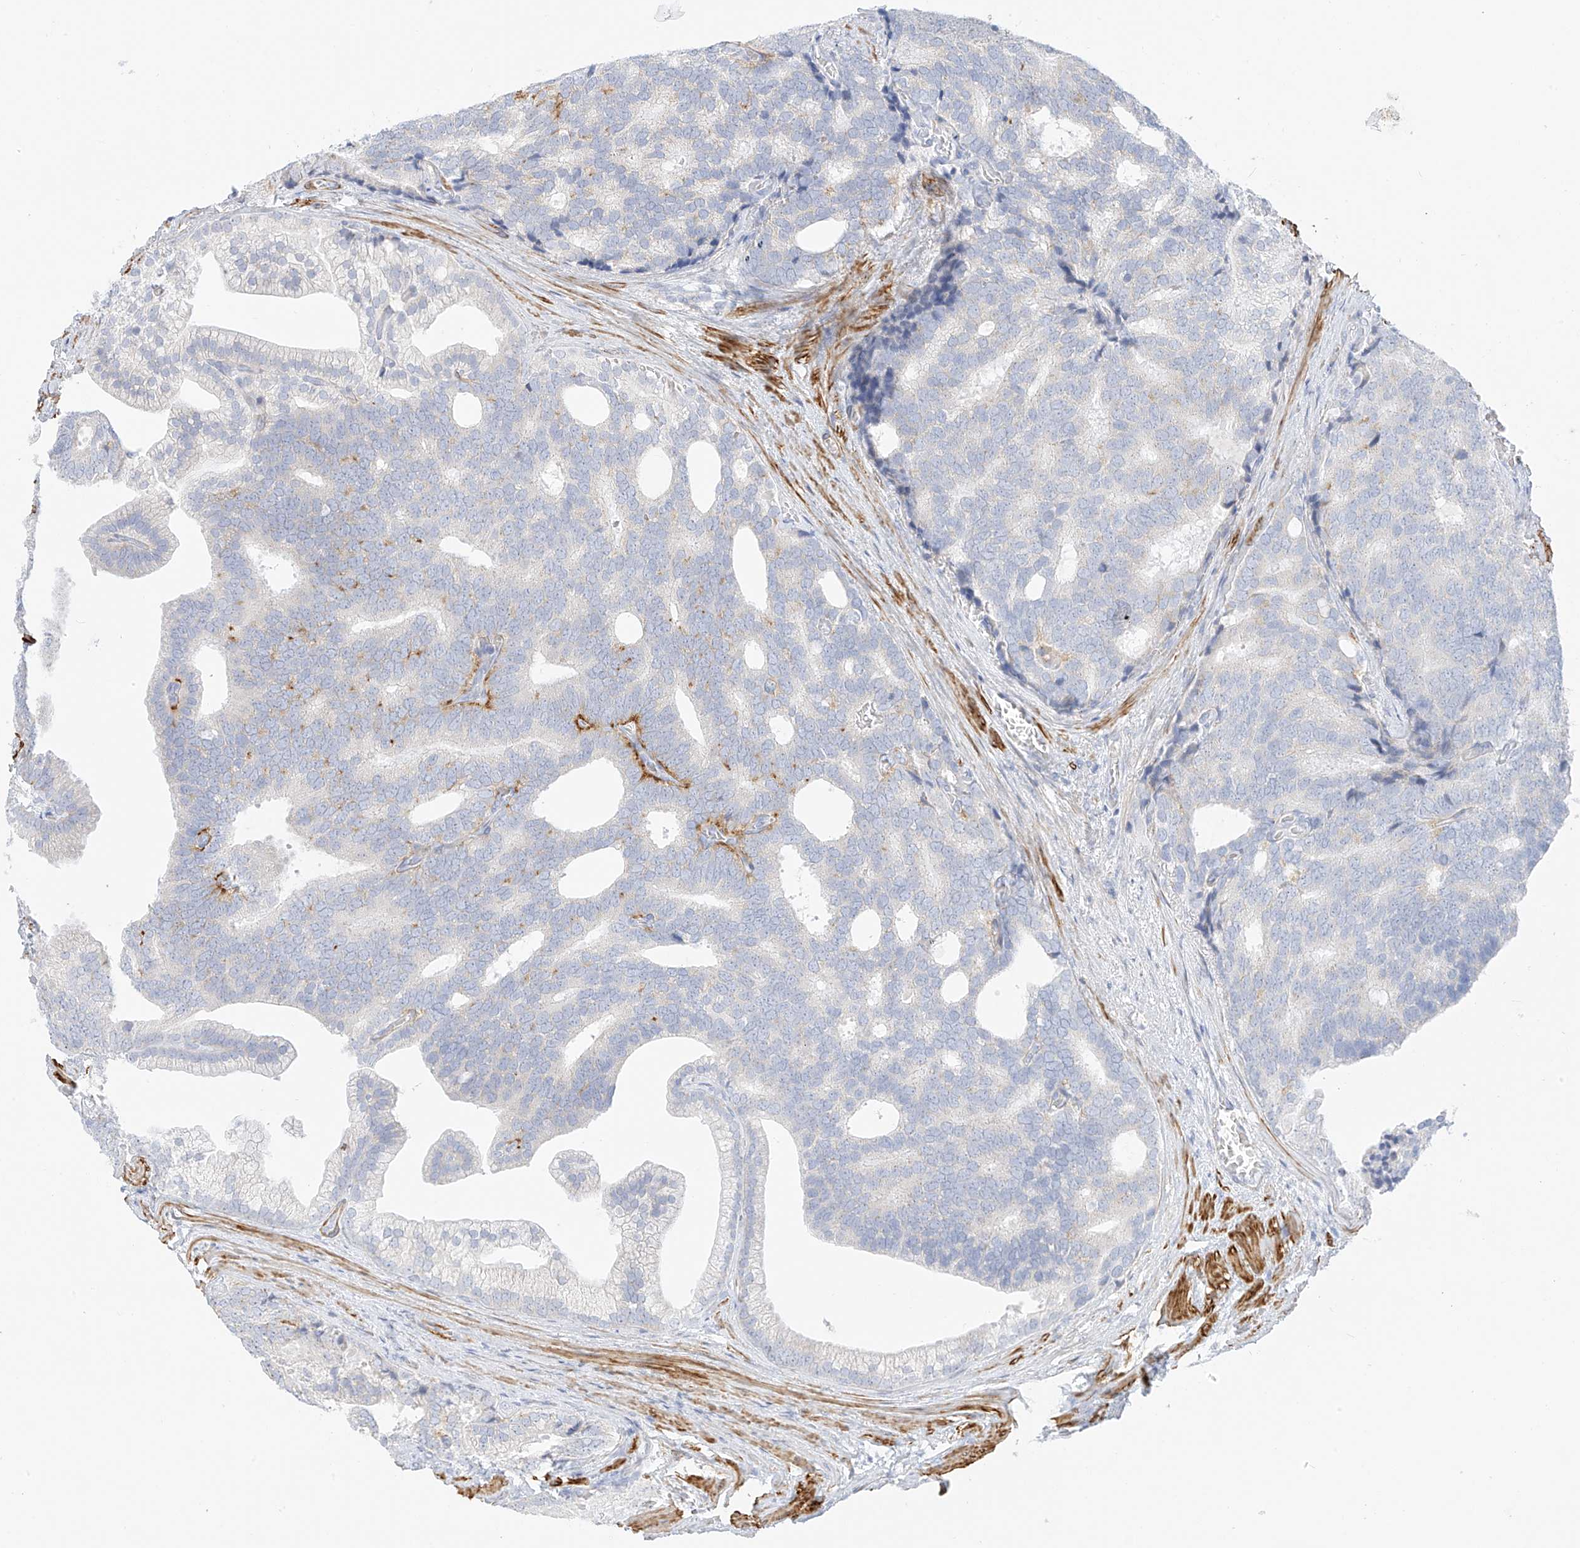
{"staining": {"intensity": "negative", "quantity": "none", "location": "none"}, "tissue": "prostate cancer", "cell_type": "Tumor cells", "image_type": "cancer", "snomed": [{"axis": "morphology", "description": "Adenocarcinoma, Low grade"}, {"axis": "topography", "description": "Prostate"}], "caption": "Tumor cells are negative for brown protein staining in prostate adenocarcinoma (low-grade).", "gene": "ST3GAL5", "patient": {"sex": "male", "age": 71}}